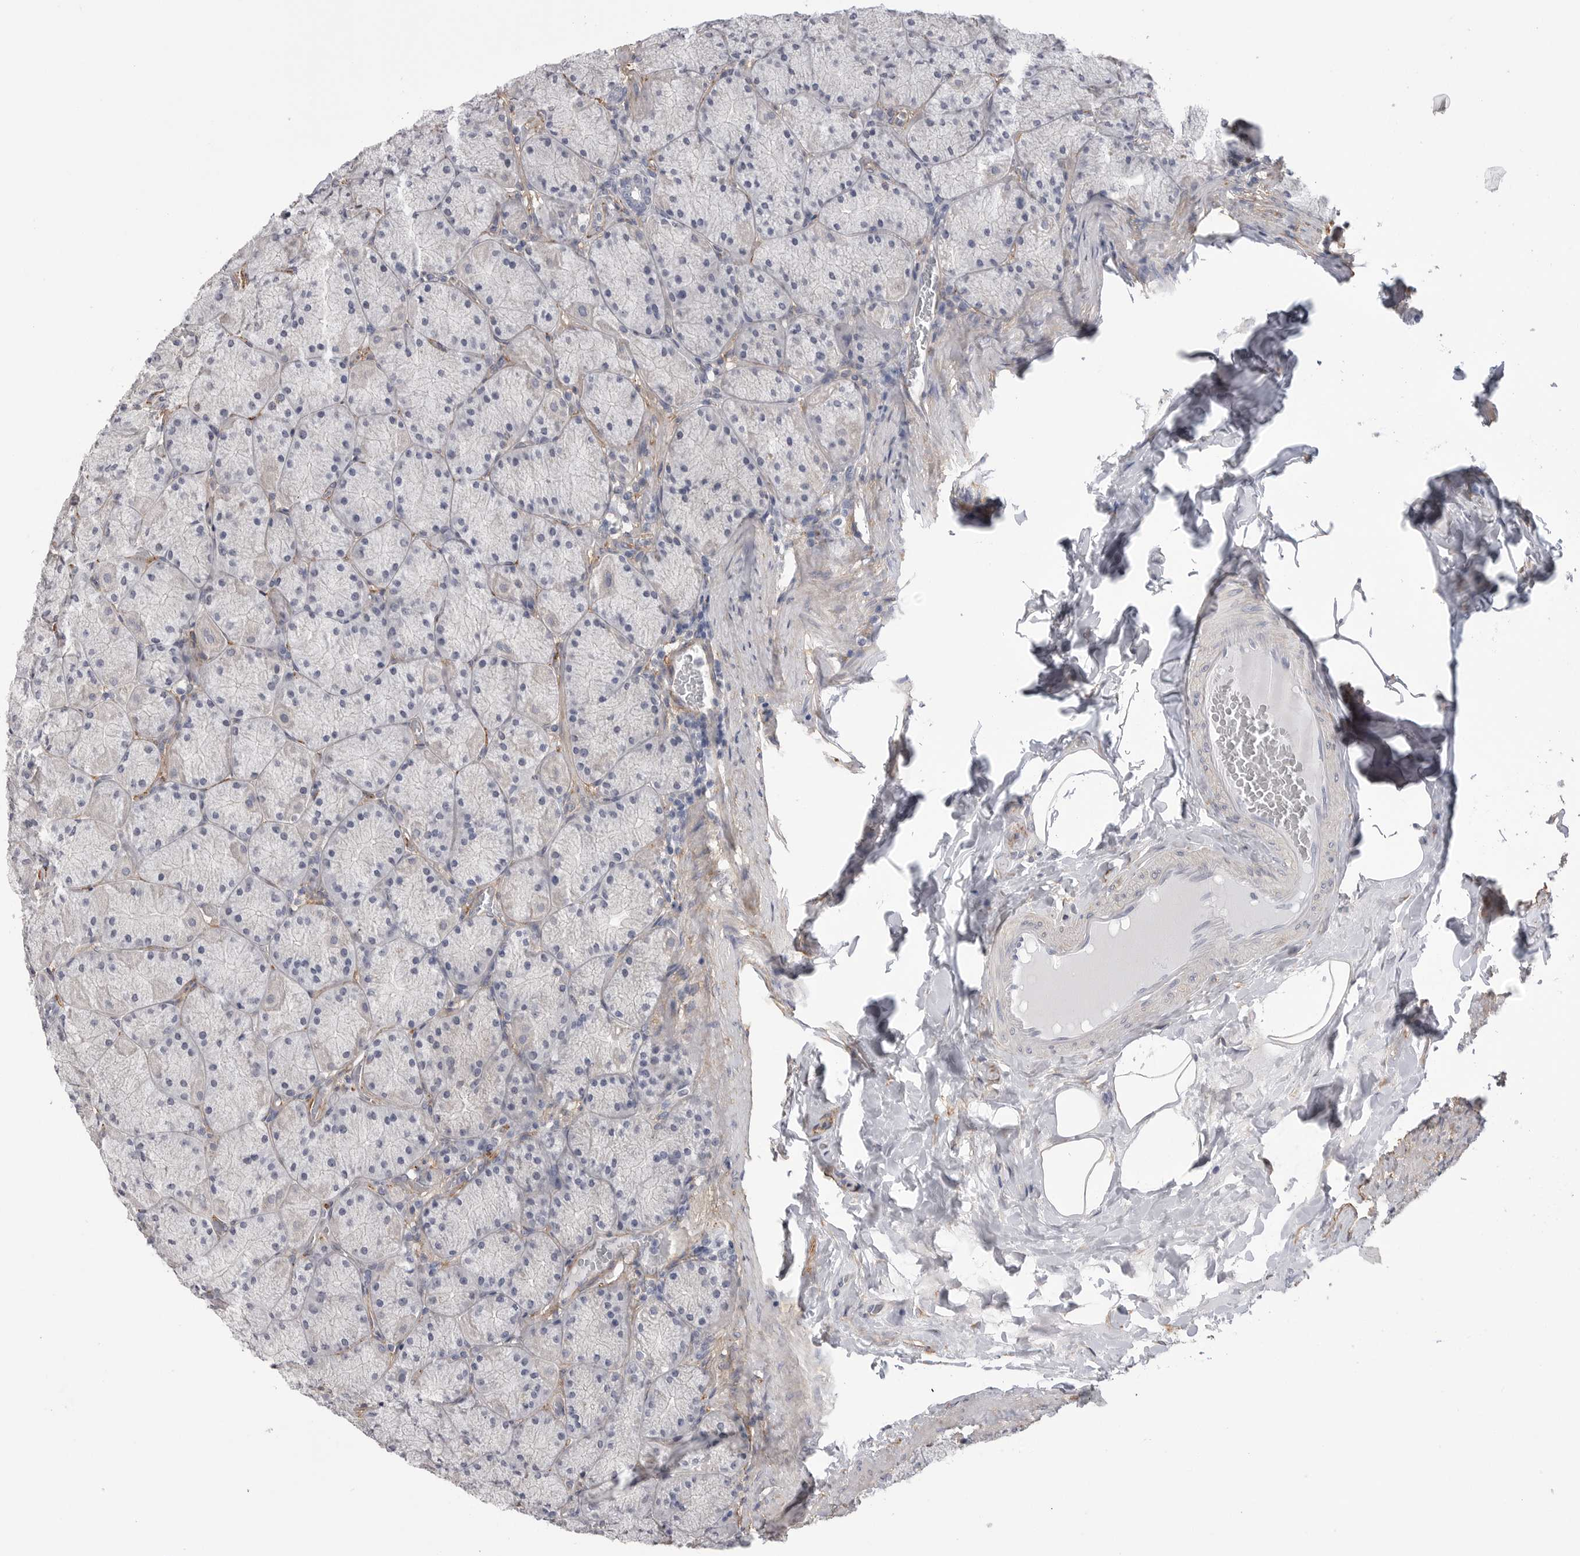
{"staining": {"intensity": "negative", "quantity": "none", "location": "none"}, "tissue": "stomach", "cell_type": "Glandular cells", "image_type": "normal", "snomed": [{"axis": "morphology", "description": "Normal tissue, NOS"}, {"axis": "topography", "description": "Stomach, upper"}], "caption": "Immunohistochemical staining of benign human stomach demonstrates no significant staining in glandular cells.", "gene": "AKAP12", "patient": {"sex": "female", "age": 56}}